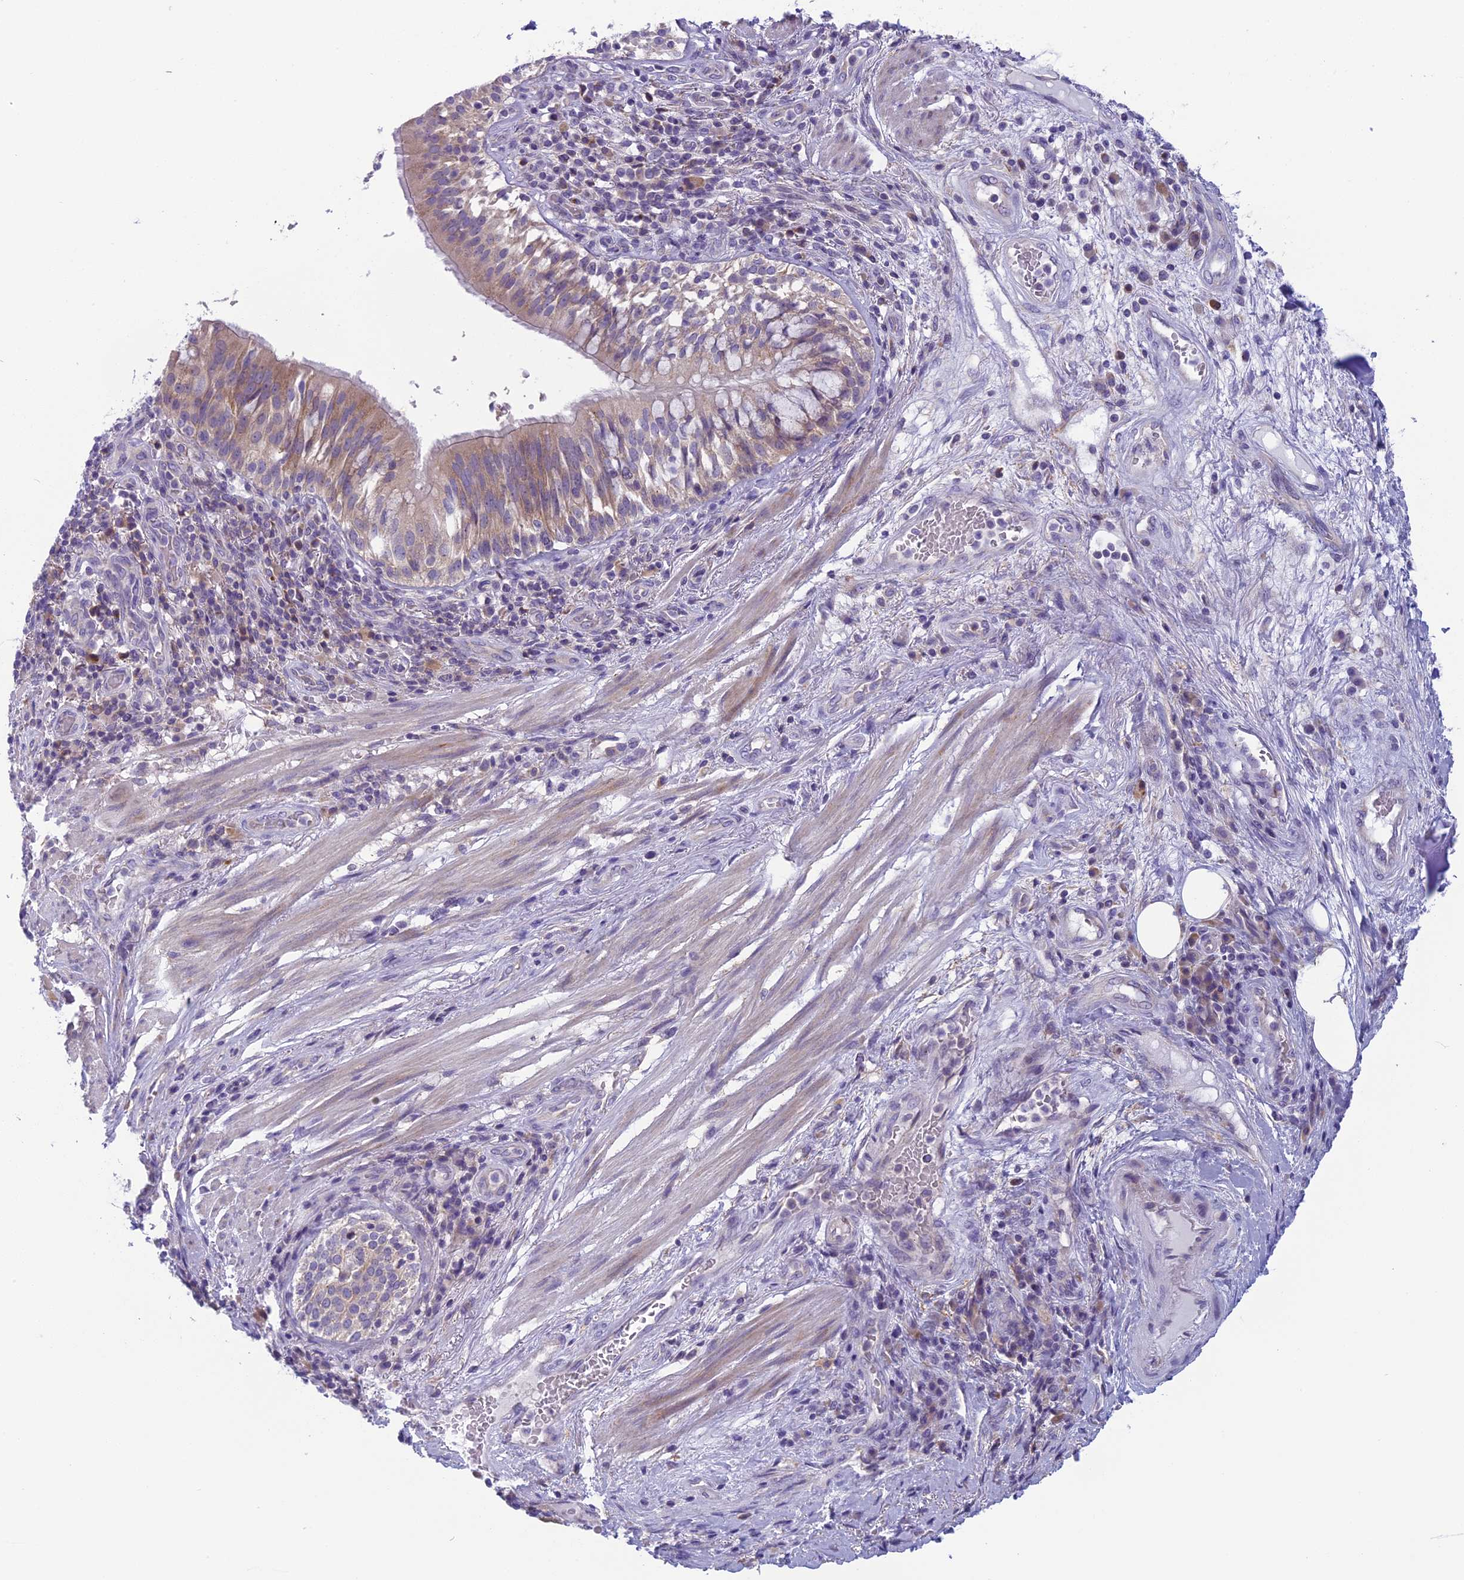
{"staining": {"intensity": "negative", "quantity": "none", "location": "none"}, "tissue": "adipose tissue", "cell_type": "Adipocytes", "image_type": "normal", "snomed": [{"axis": "morphology", "description": "Normal tissue, NOS"}, {"axis": "morphology", "description": "Squamous cell carcinoma, NOS"}, {"axis": "topography", "description": "Bronchus"}, {"axis": "topography", "description": "Lung"}], "caption": "A high-resolution micrograph shows immunohistochemistry (IHC) staining of benign adipose tissue, which reveals no significant expression in adipocytes. Brightfield microscopy of immunohistochemistry stained with DAB (brown) and hematoxylin (blue), captured at high magnification.", "gene": "ARHGEF37", "patient": {"sex": "male", "age": 64}}